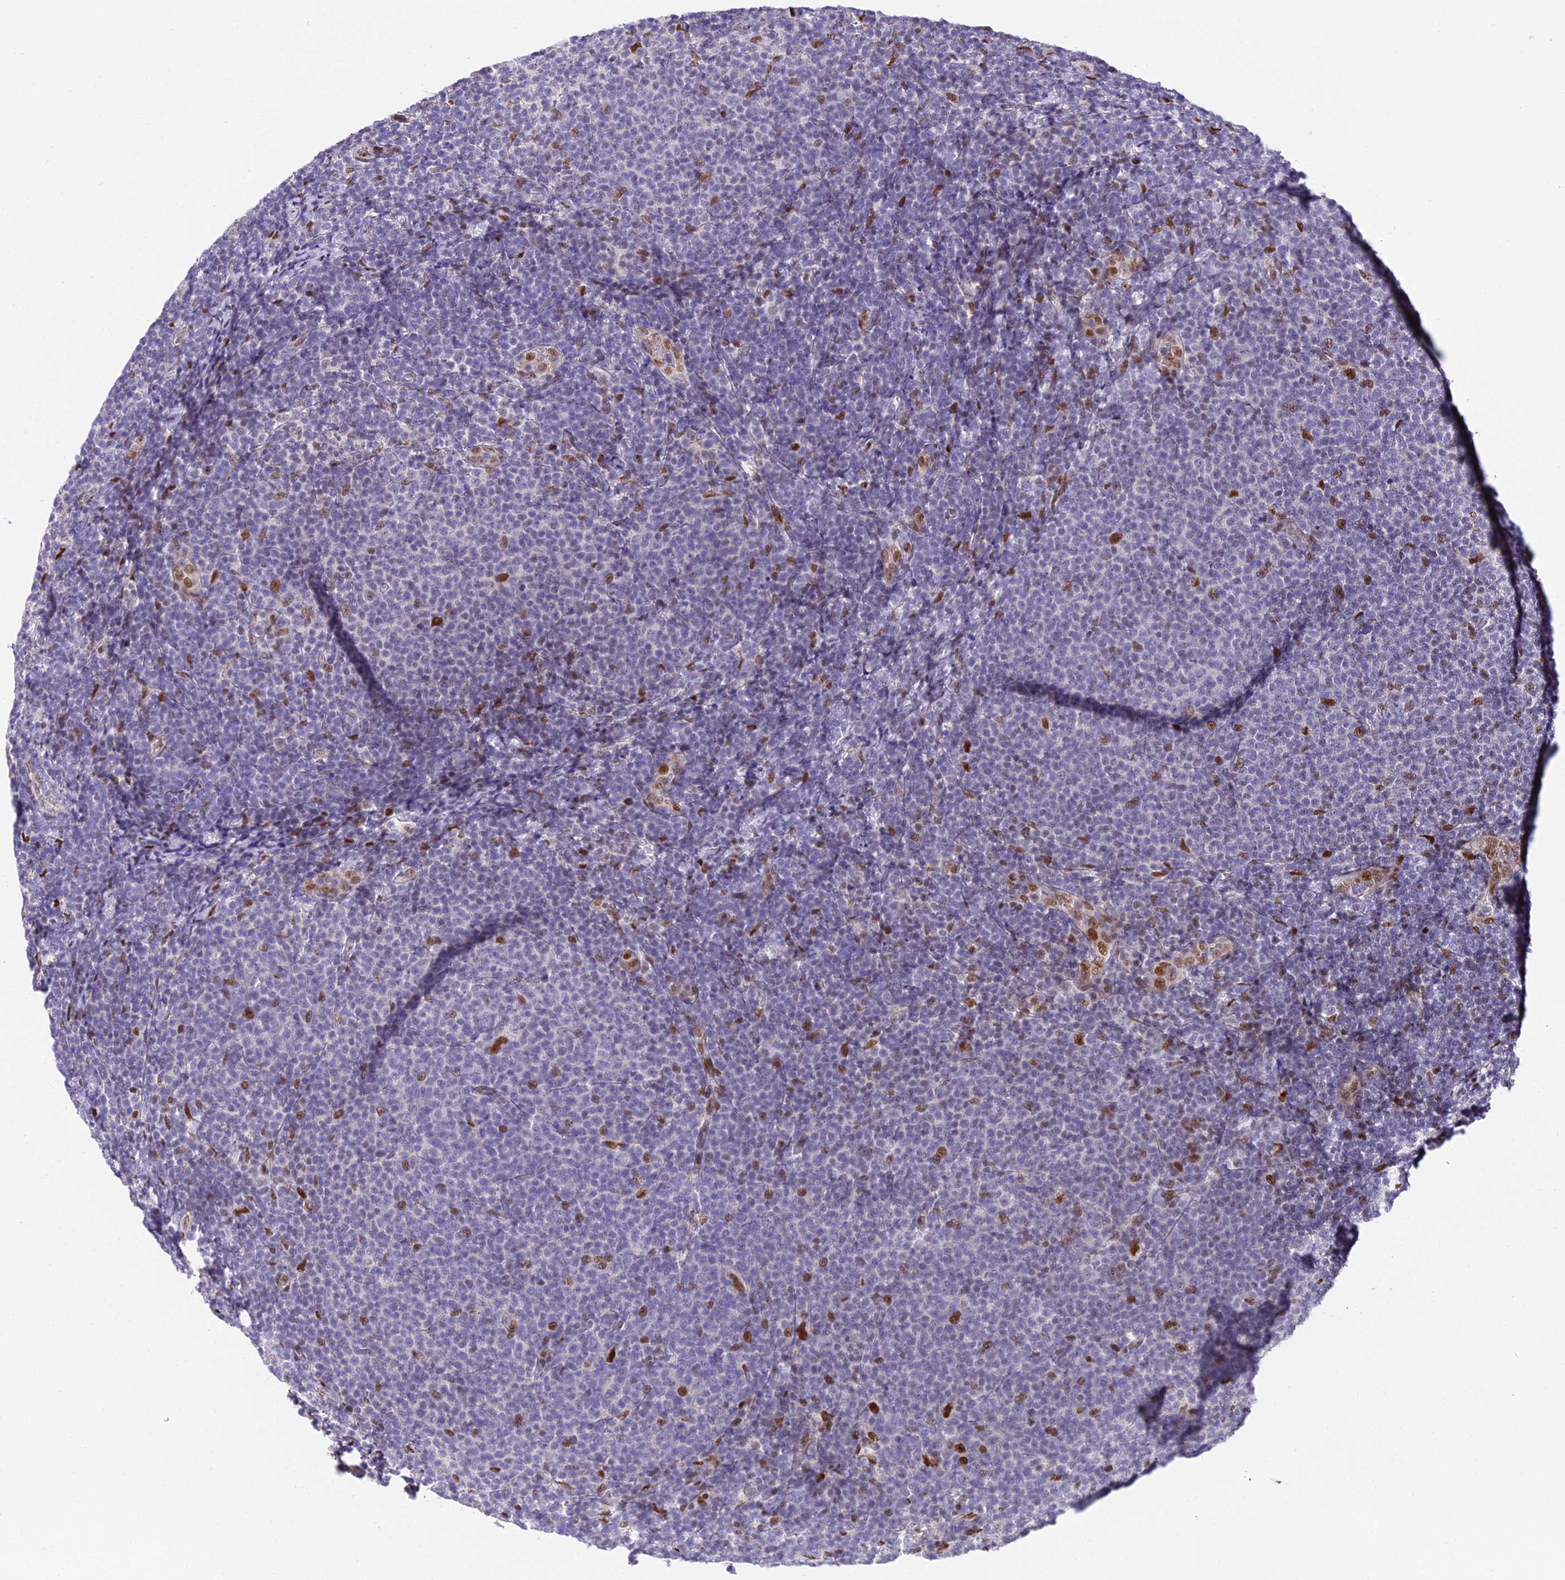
{"staining": {"intensity": "negative", "quantity": "none", "location": "none"}, "tissue": "lymphoma", "cell_type": "Tumor cells", "image_type": "cancer", "snomed": [{"axis": "morphology", "description": "Malignant lymphoma, non-Hodgkin's type, Low grade"}, {"axis": "topography", "description": "Lymph node"}], "caption": "The photomicrograph demonstrates no significant staining in tumor cells of low-grade malignant lymphoma, non-Hodgkin's type.", "gene": "ZNF707", "patient": {"sex": "male", "age": 66}}